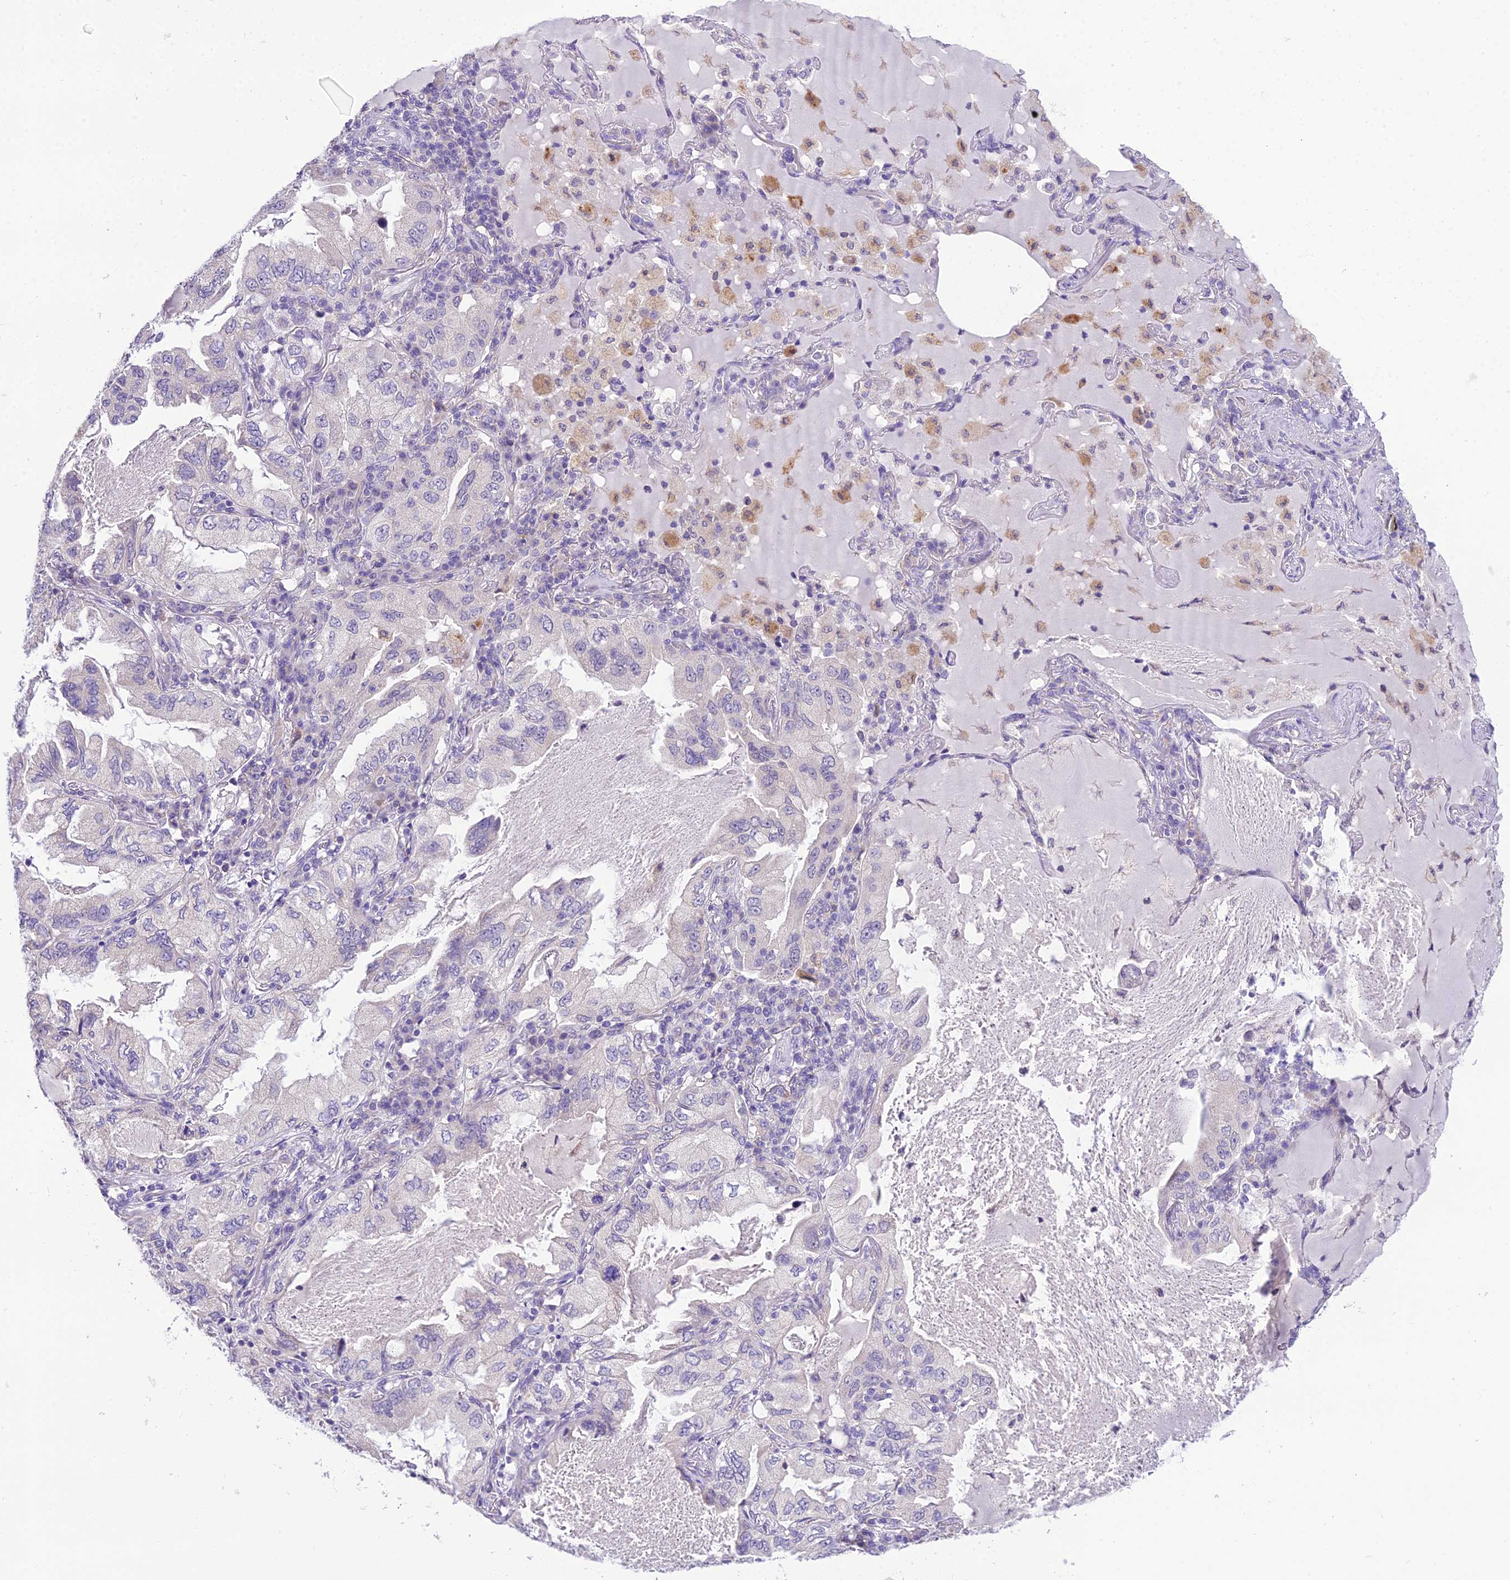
{"staining": {"intensity": "negative", "quantity": "none", "location": "none"}, "tissue": "lung cancer", "cell_type": "Tumor cells", "image_type": "cancer", "snomed": [{"axis": "morphology", "description": "Adenocarcinoma, NOS"}, {"axis": "topography", "description": "Lung"}], "caption": "High magnification brightfield microscopy of adenocarcinoma (lung) stained with DAB (brown) and counterstained with hematoxylin (blue): tumor cells show no significant positivity. Brightfield microscopy of immunohistochemistry stained with DAB (3,3'-diaminobenzidine) (brown) and hematoxylin (blue), captured at high magnification.", "gene": "MIIP", "patient": {"sex": "female", "age": 69}}